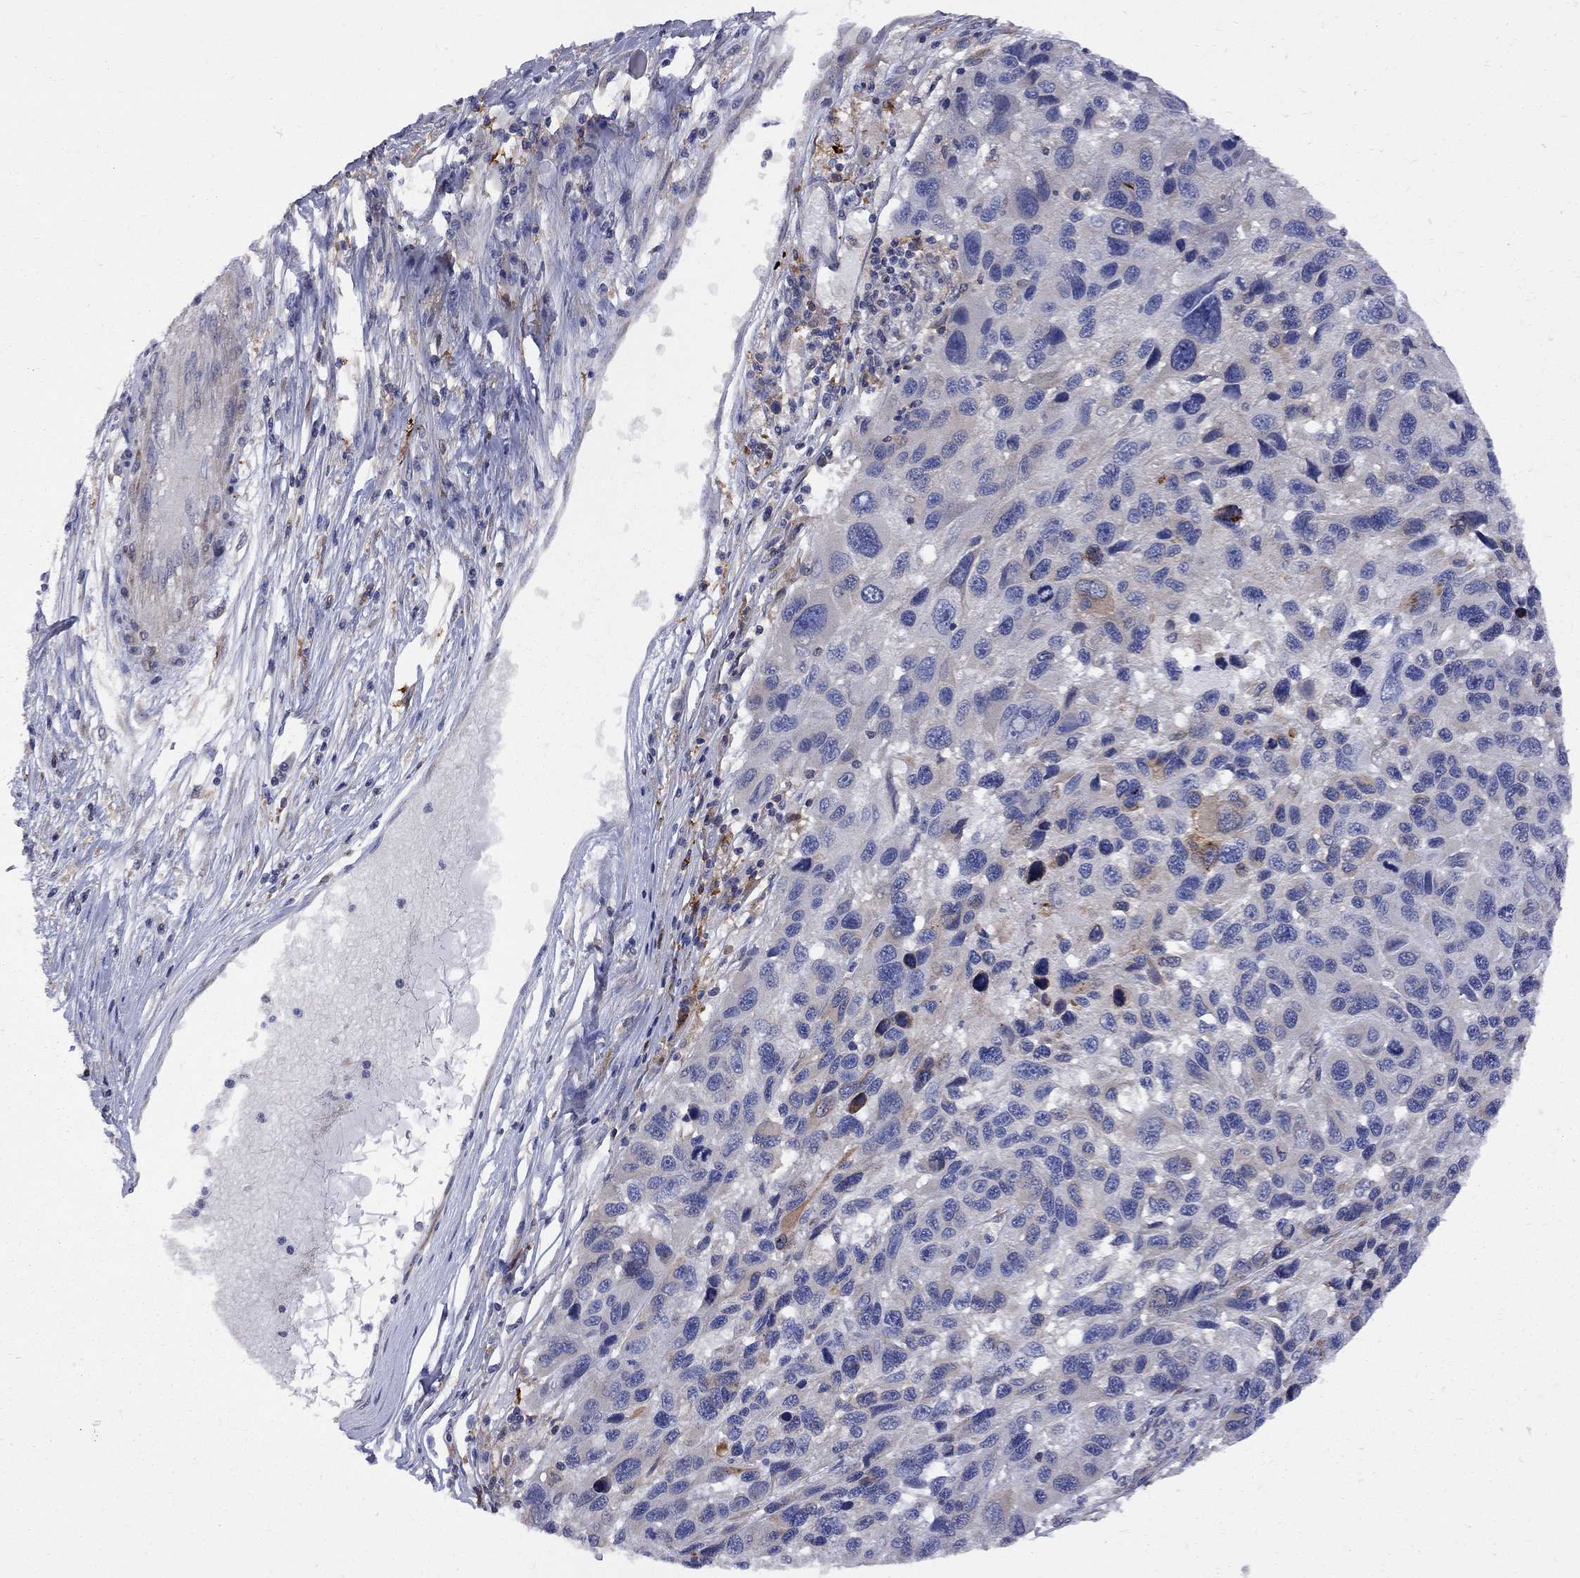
{"staining": {"intensity": "weak", "quantity": "<25%", "location": "cytoplasmic/membranous"}, "tissue": "melanoma", "cell_type": "Tumor cells", "image_type": "cancer", "snomed": [{"axis": "morphology", "description": "Malignant melanoma, NOS"}, {"axis": "topography", "description": "Skin"}], "caption": "This is a histopathology image of immunohistochemistry staining of malignant melanoma, which shows no positivity in tumor cells. (Immunohistochemistry (ihc), brightfield microscopy, high magnification).", "gene": "MTHFR", "patient": {"sex": "male", "age": 53}}